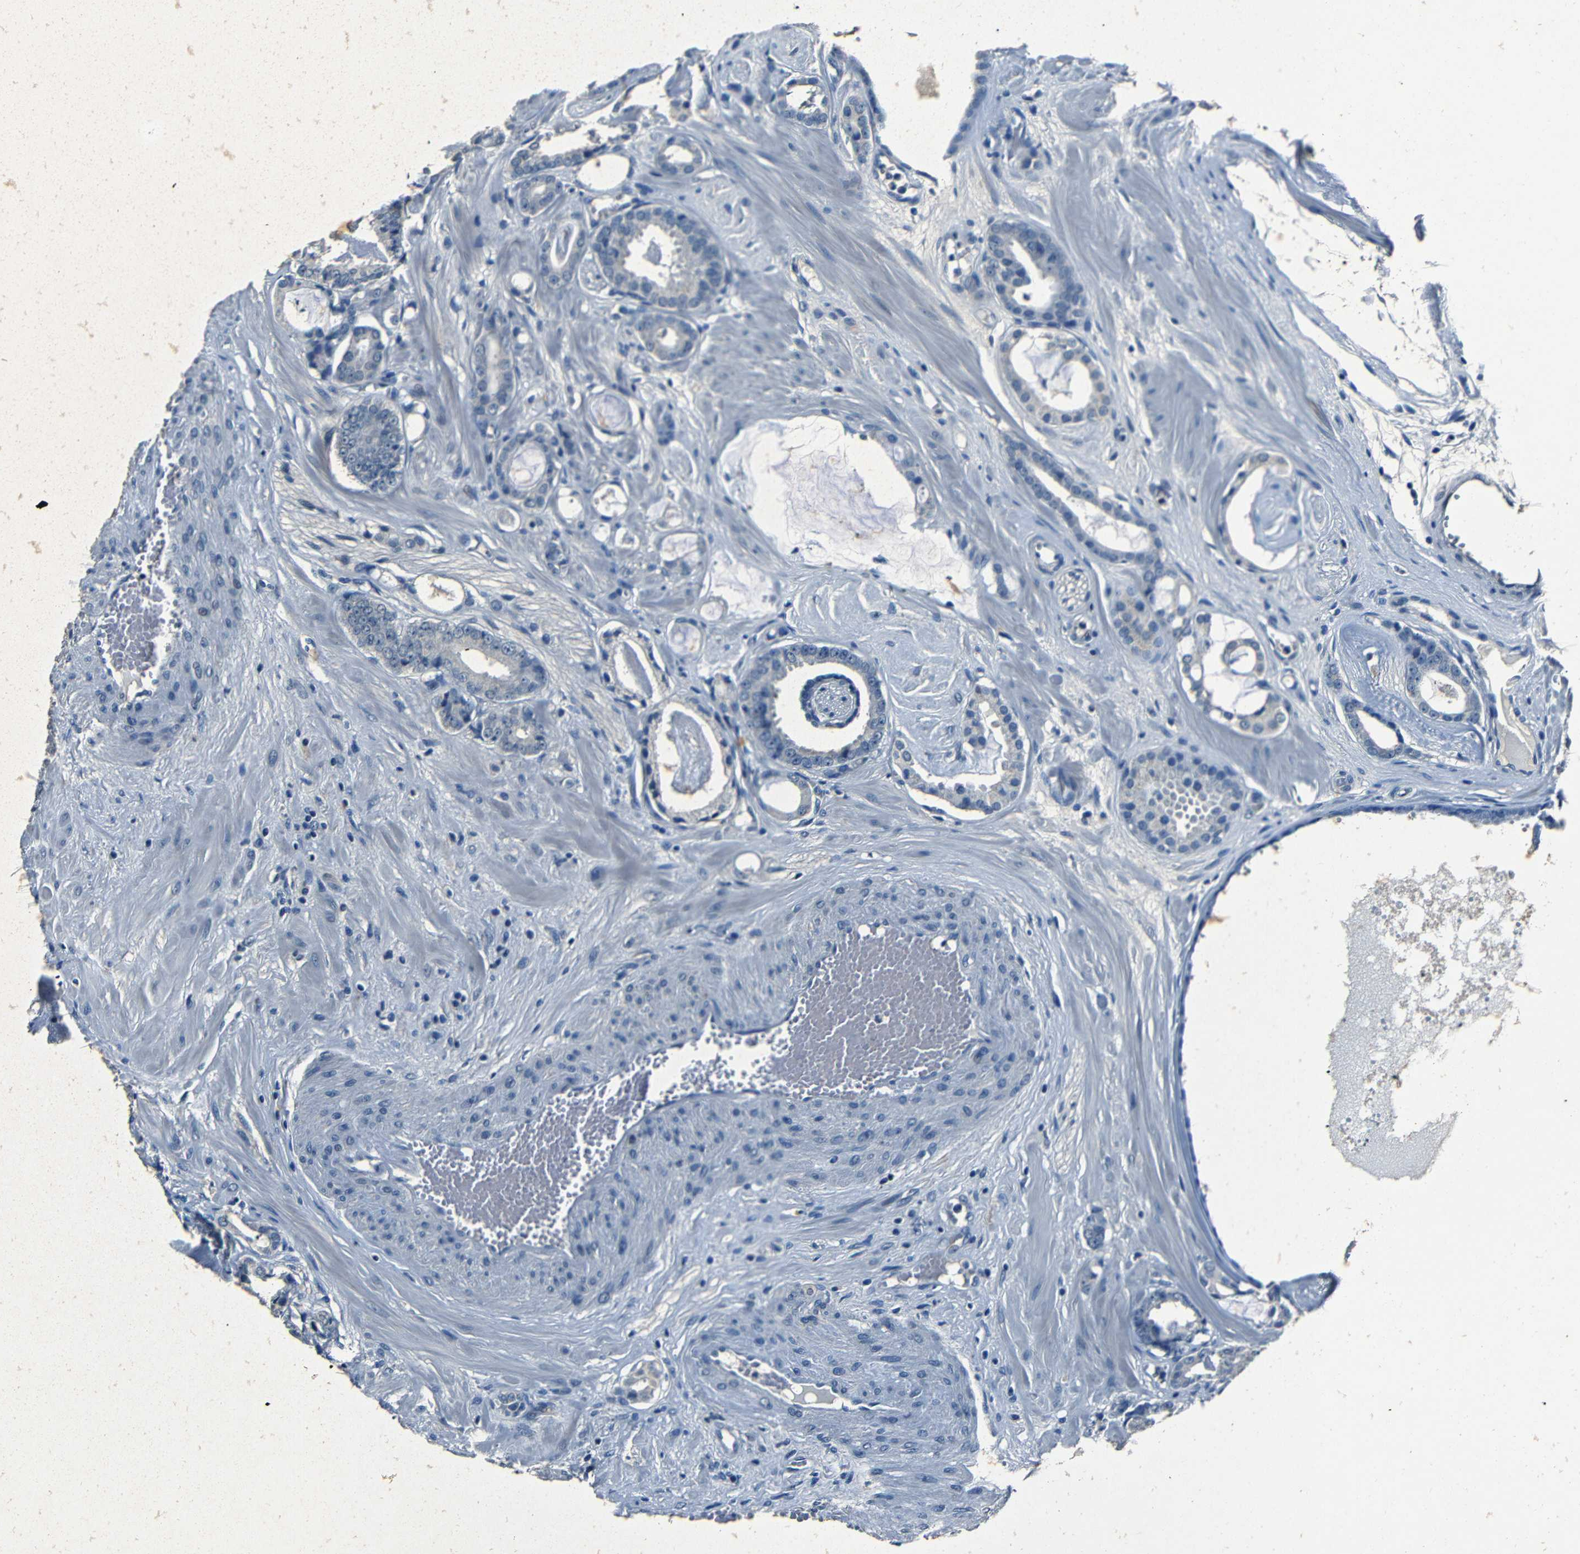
{"staining": {"intensity": "negative", "quantity": "none", "location": "none"}, "tissue": "prostate cancer", "cell_type": "Tumor cells", "image_type": "cancer", "snomed": [{"axis": "morphology", "description": "Adenocarcinoma, Low grade"}, {"axis": "topography", "description": "Prostate"}], "caption": "Immunohistochemical staining of prostate low-grade adenocarcinoma exhibits no significant expression in tumor cells.", "gene": "NCMAP", "patient": {"sex": "male", "age": 53}}